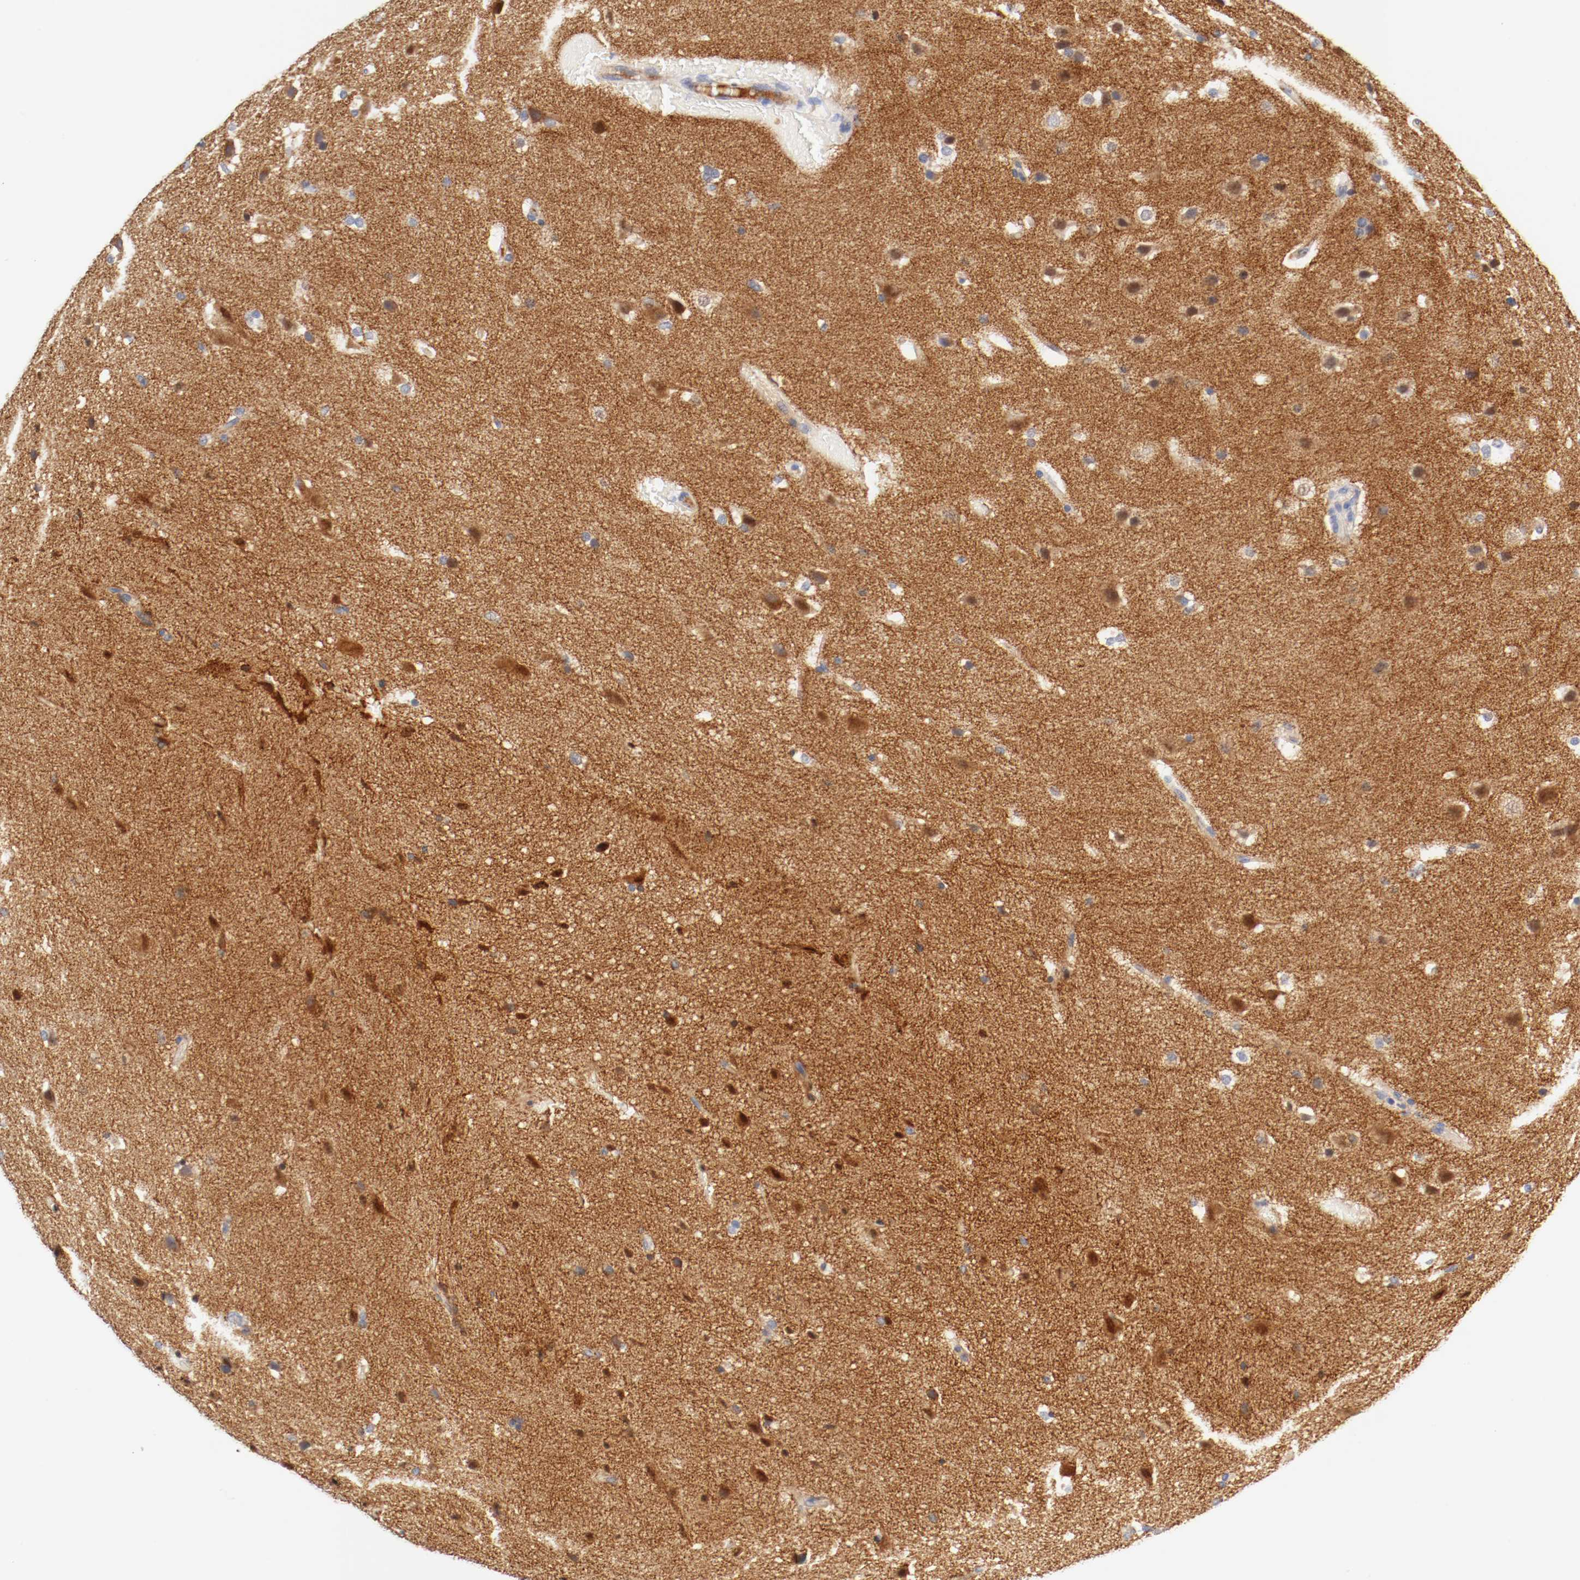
{"staining": {"intensity": "moderate", "quantity": "25%-75%", "location": "cytoplasmic/membranous,nuclear"}, "tissue": "glioma", "cell_type": "Tumor cells", "image_type": "cancer", "snomed": [{"axis": "morphology", "description": "Glioma, malignant, Low grade"}, {"axis": "topography", "description": "Cerebral cortex"}], "caption": "This histopathology image exhibits IHC staining of human malignant glioma (low-grade), with medium moderate cytoplasmic/membranous and nuclear positivity in approximately 25%-75% of tumor cells.", "gene": "HOMER1", "patient": {"sex": "female", "age": 47}}